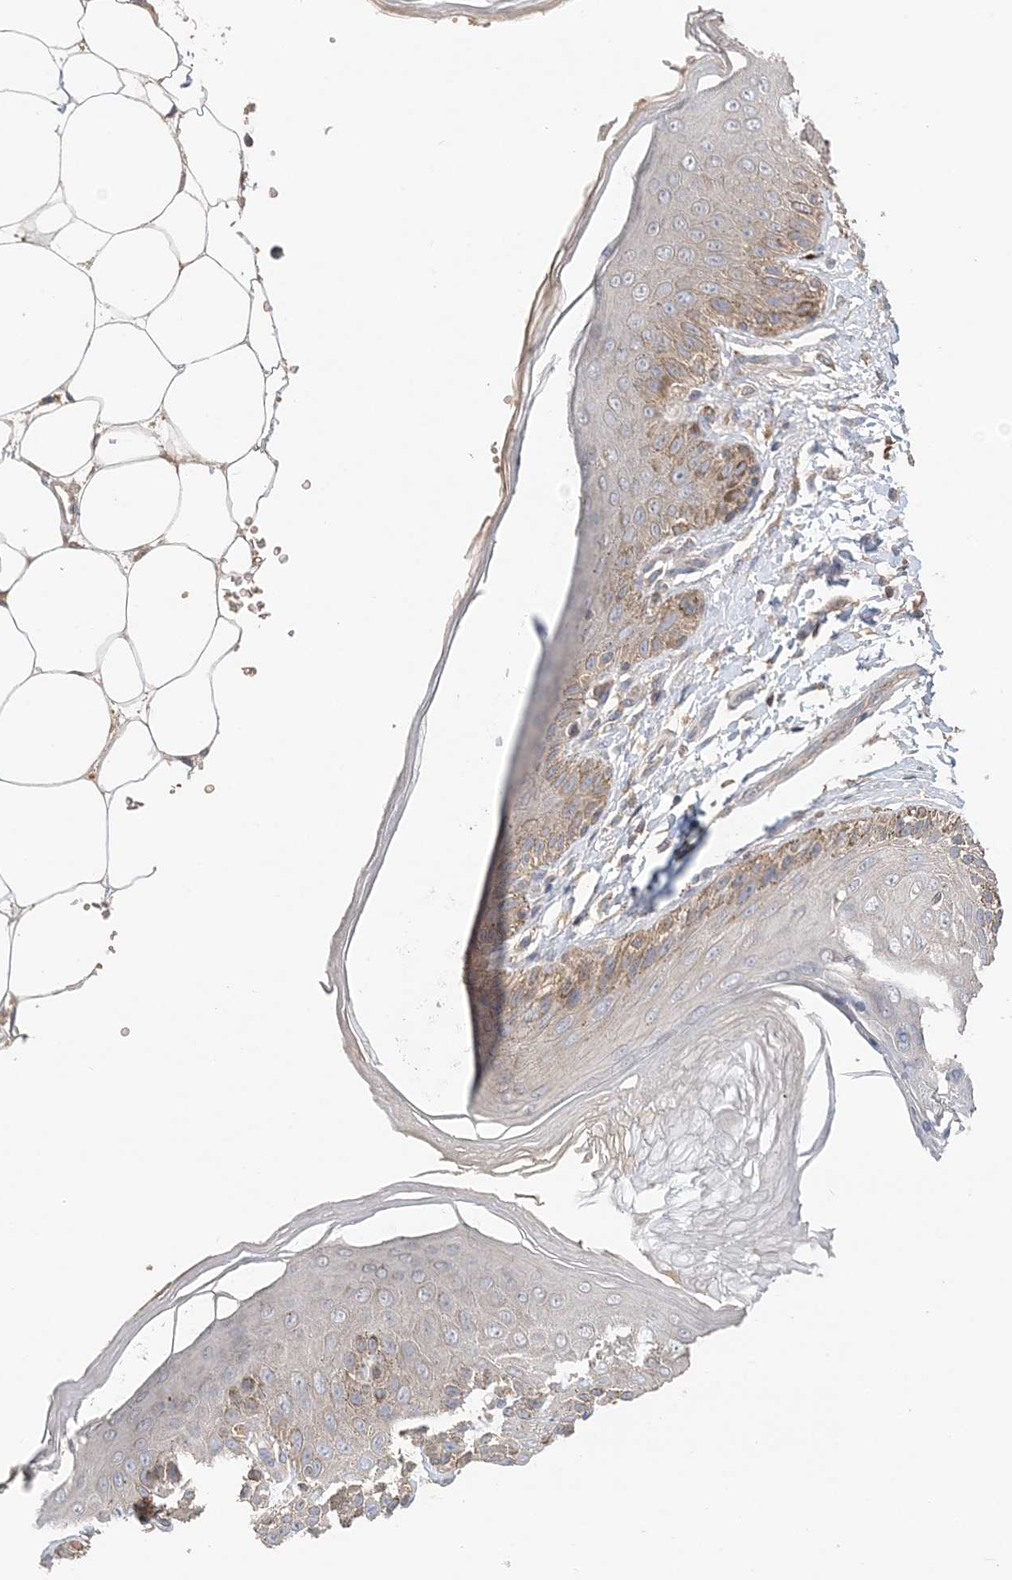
{"staining": {"intensity": "moderate", "quantity": "<25%", "location": "cytoplasmic/membranous"}, "tissue": "skin", "cell_type": "Epidermal cells", "image_type": "normal", "snomed": [{"axis": "morphology", "description": "Normal tissue, NOS"}, {"axis": "topography", "description": "Anal"}], "caption": "Skin stained for a protein exhibits moderate cytoplasmic/membranous positivity in epidermal cells. (DAB IHC with brightfield microscopy, high magnification).", "gene": "SYCP3", "patient": {"sex": "male", "age": 44}}